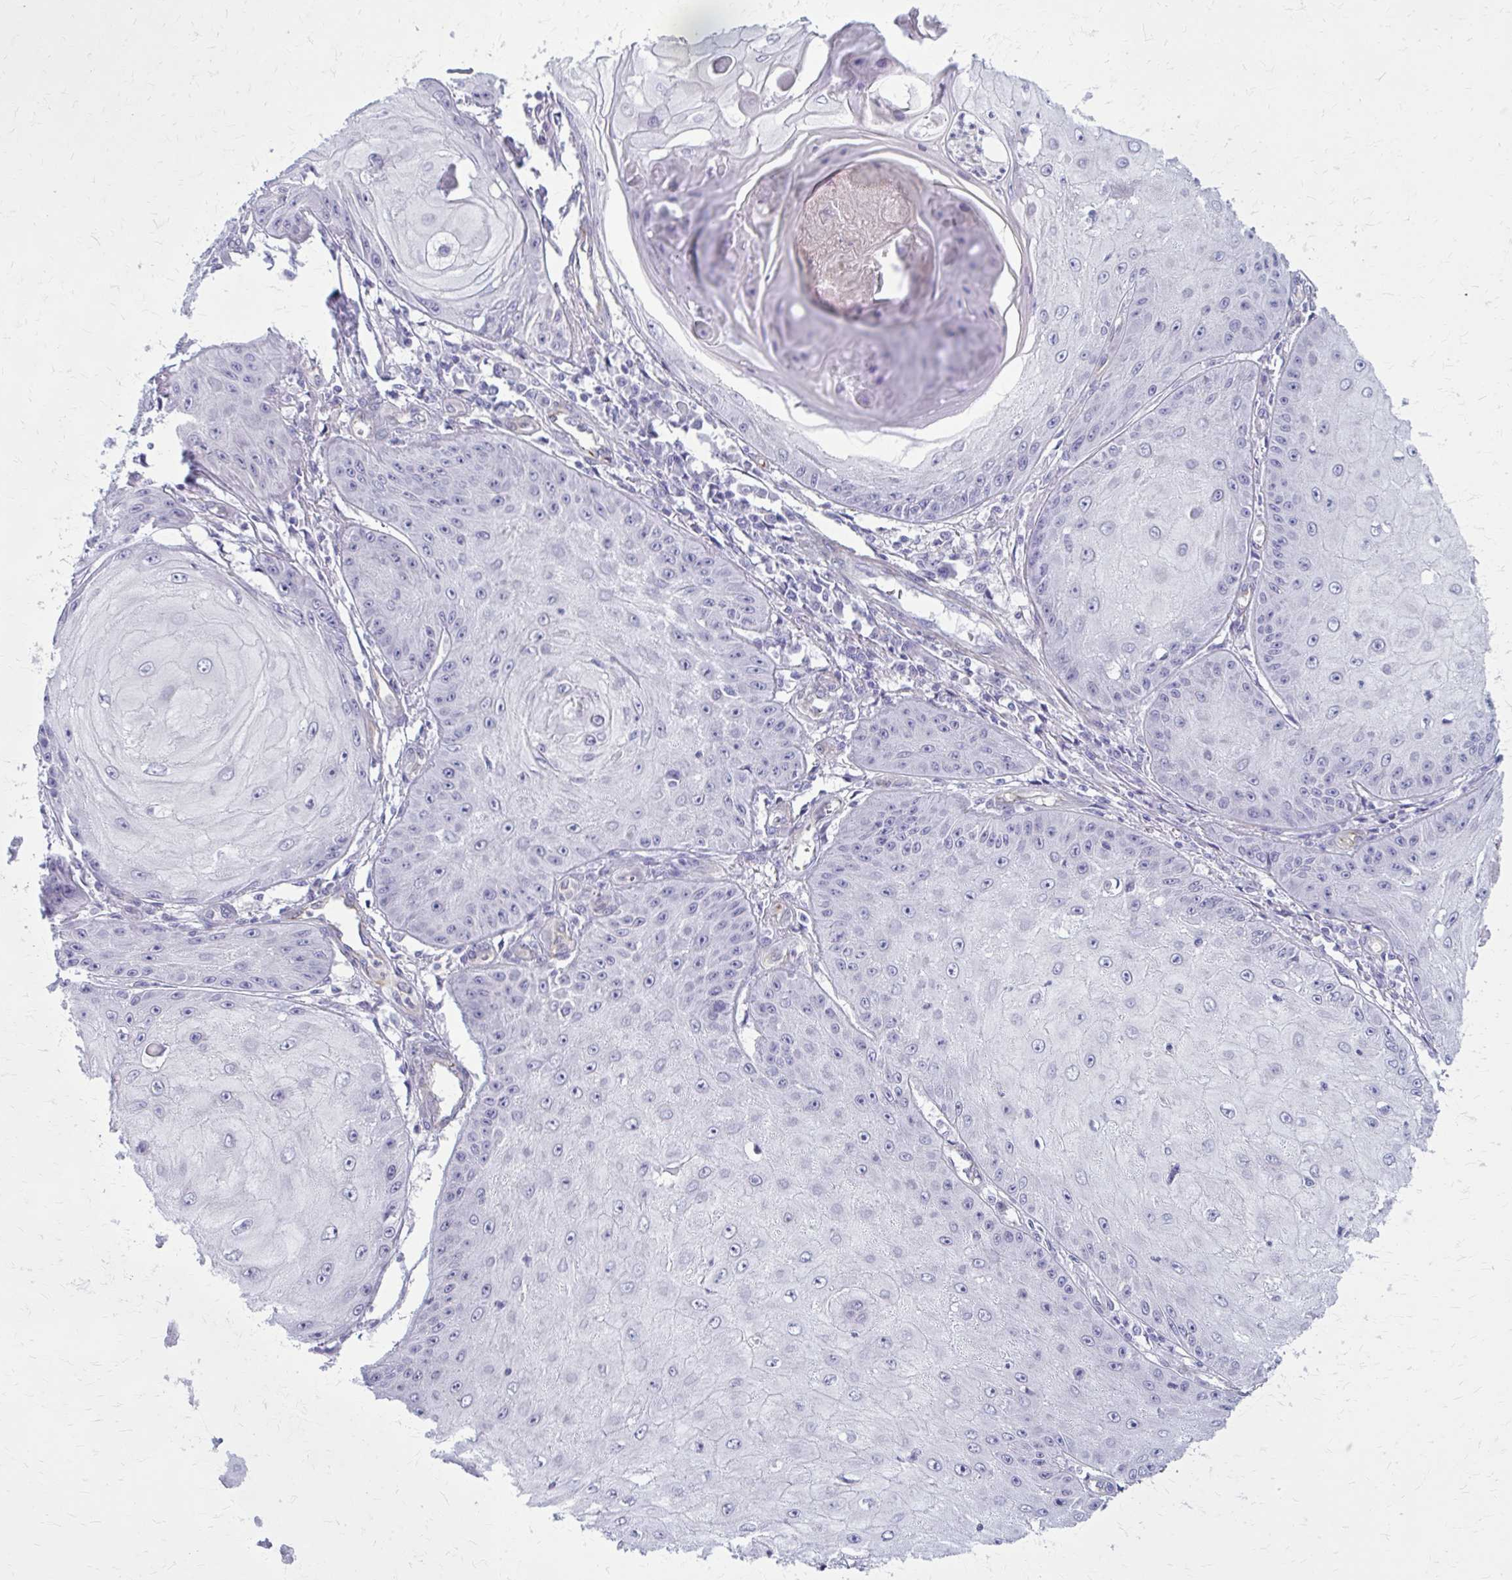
{"staining": {"intensity": "negative", "quantity": "none", "location": "none"}, "tissue": "skin cancer", "cell_type": "Tumor cells", "image_type": "cancer", "snomed": [{"axis": "morphology", "description": "Squamous cell carcinoma, NOS"}, {"axis": "topography", "description": "Skin"}], "caption": "An immunohistochemistry histopathology image of skin squamous cell carcinoma is shown. There is no staining in tumor cells of skin squamous cell carcinoma.", "gene": "CASQ2", "patient": {"sex": "male", "age": 70}}